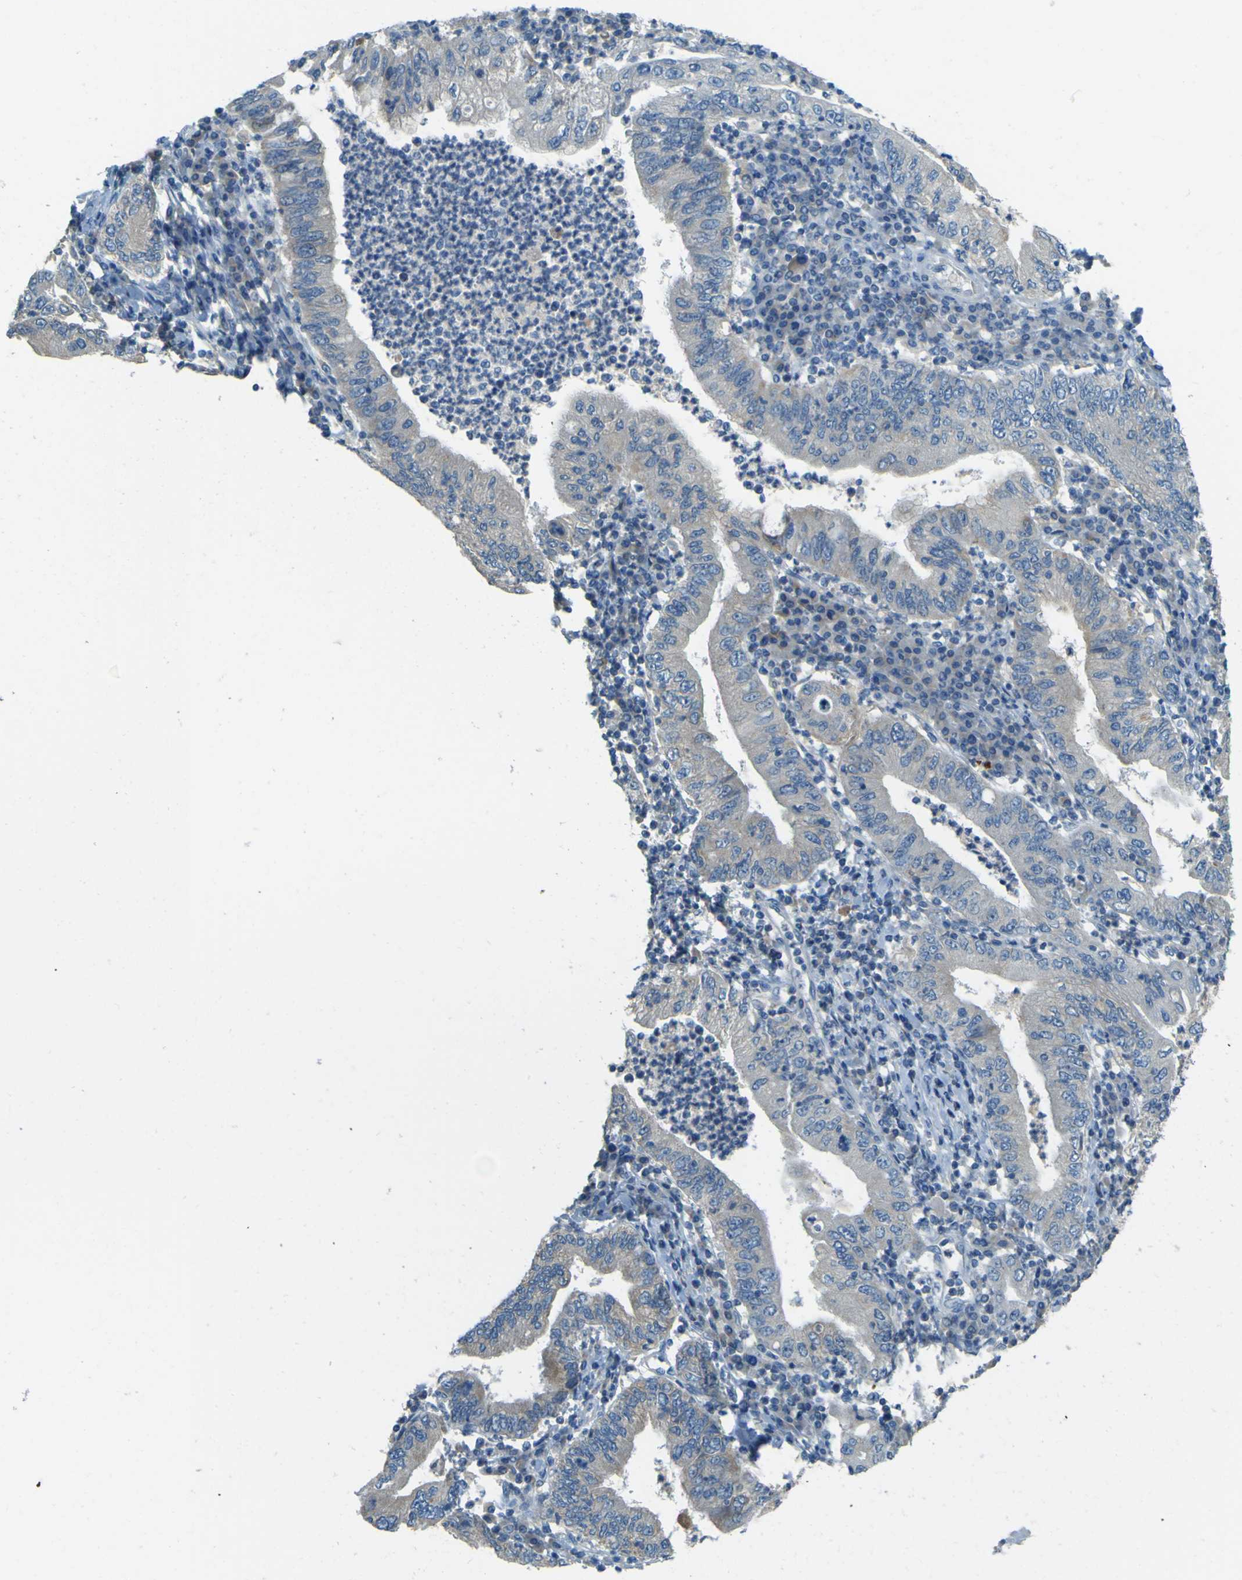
{"staining": {"intensity": "weak", "quantity": "<25%", "location": "cytoplasmic/membranous"}, "tissue": "stomach cancer", "cell_type": "Tumor cells", "image_type": "cancer", "snomed": [{"axis": "morphology", "description": "Normal tissue, NOS"}, {"axis": "morphology", "description": "Adenocarcinoma, NOS"}, {"axis": "topography", "description": "Esophagus"}, {"axis": "topography", "description": "Stomach, upper"}, {"axis": "topography", "description": "Peripheral nerve tissue"}], "caption": "There is no significant expression in tumor cells of stomach cancer.", "gene": "FKTN", "patient": {"sex": "male", "age": 62}}